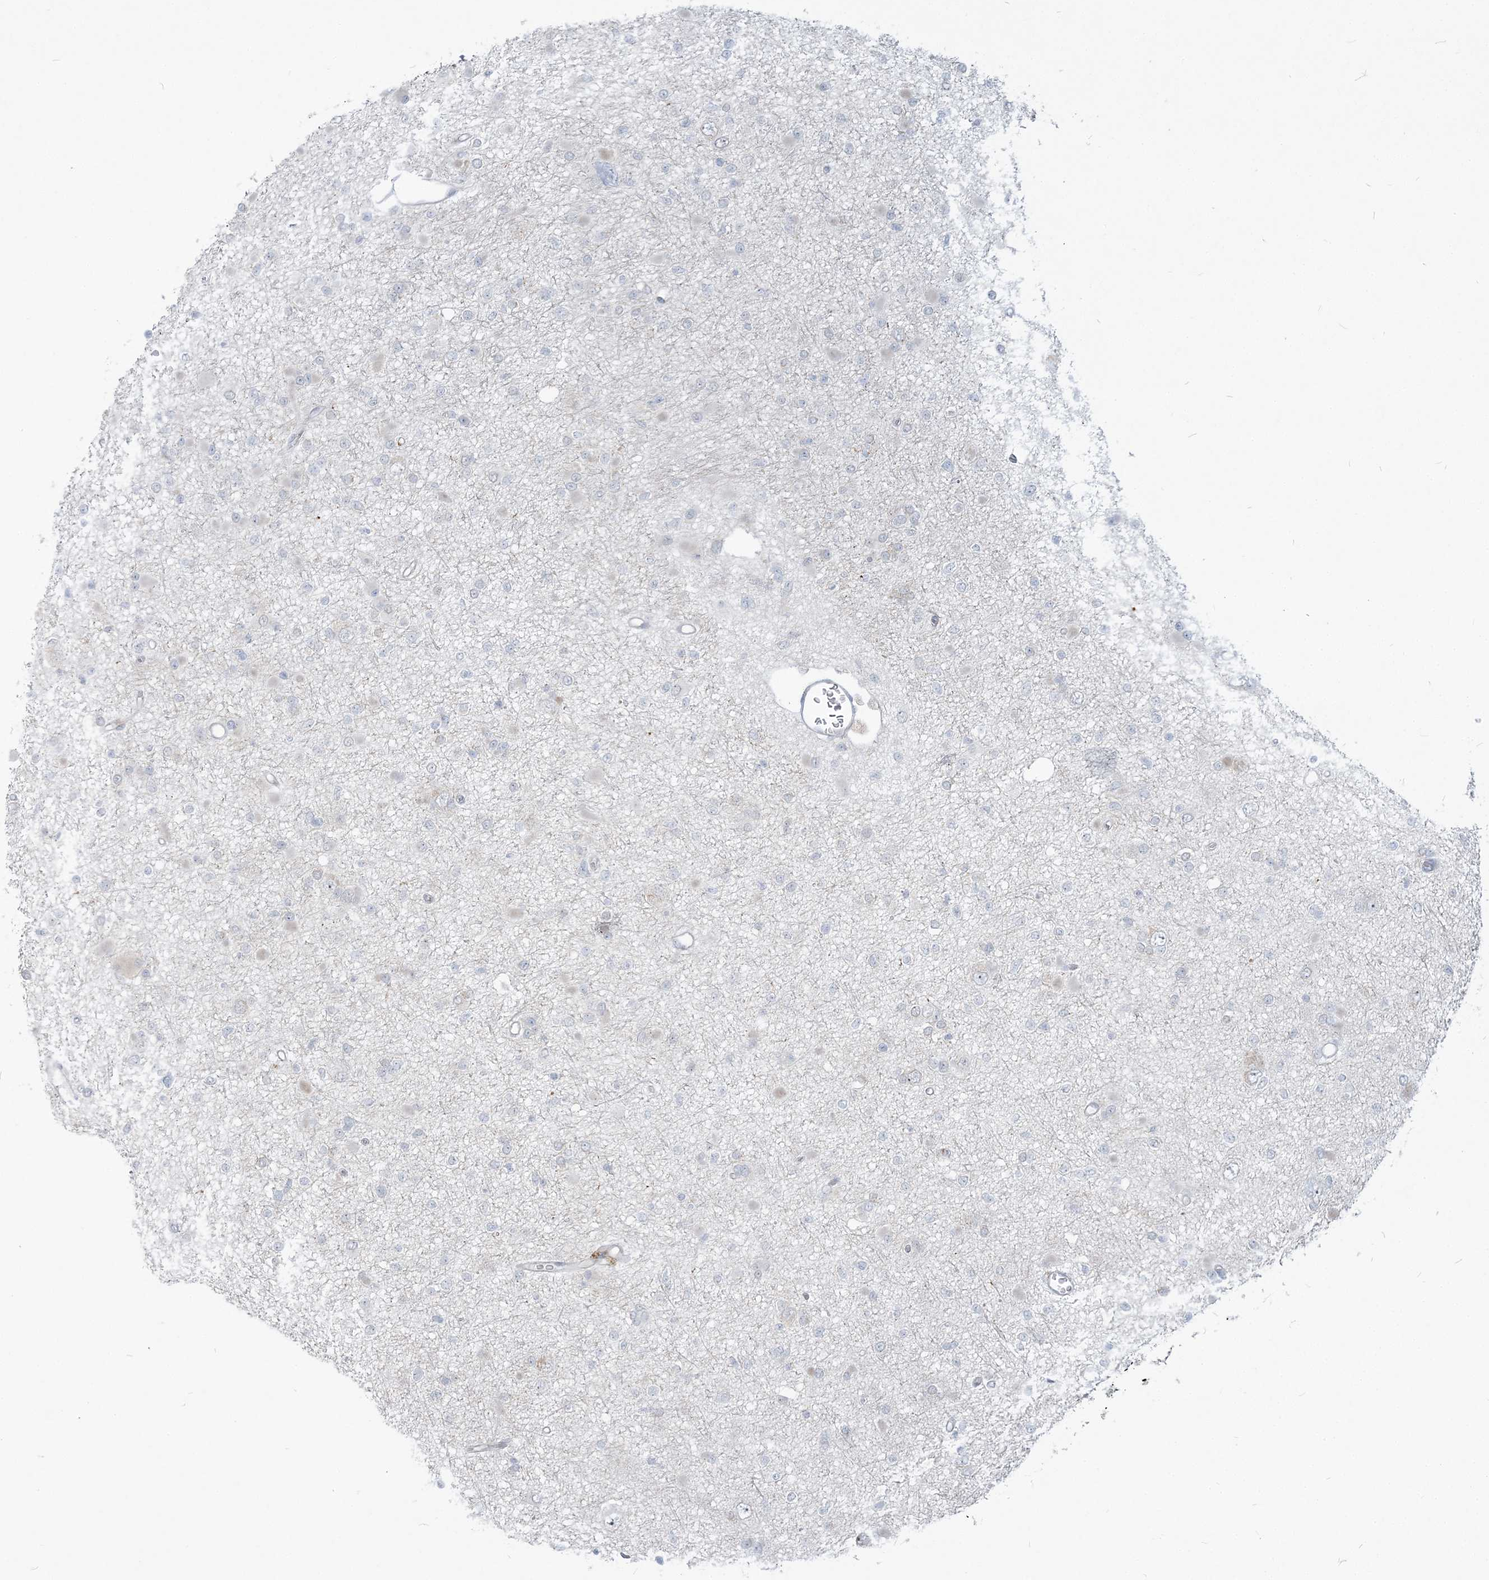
{"staining": {"intensity": "negative", "quantity": "none", "location": "none"}, "tissue": "glioma", "cell_type": "Tumor cells", "image_type": "cancer", "snomed": [{"axis": "morphology", "description": "Glioma, malignant, Low grade"}, {"axis": "topography", "description": "Brain"}], "caption": "IHC photomicrograph of malignant glioma (low-grade) stained for a protein (brown), which reveals no staining in tumor cells.", "gene": "SDAD1", "patient": {"sex": "female", "age": 22}}